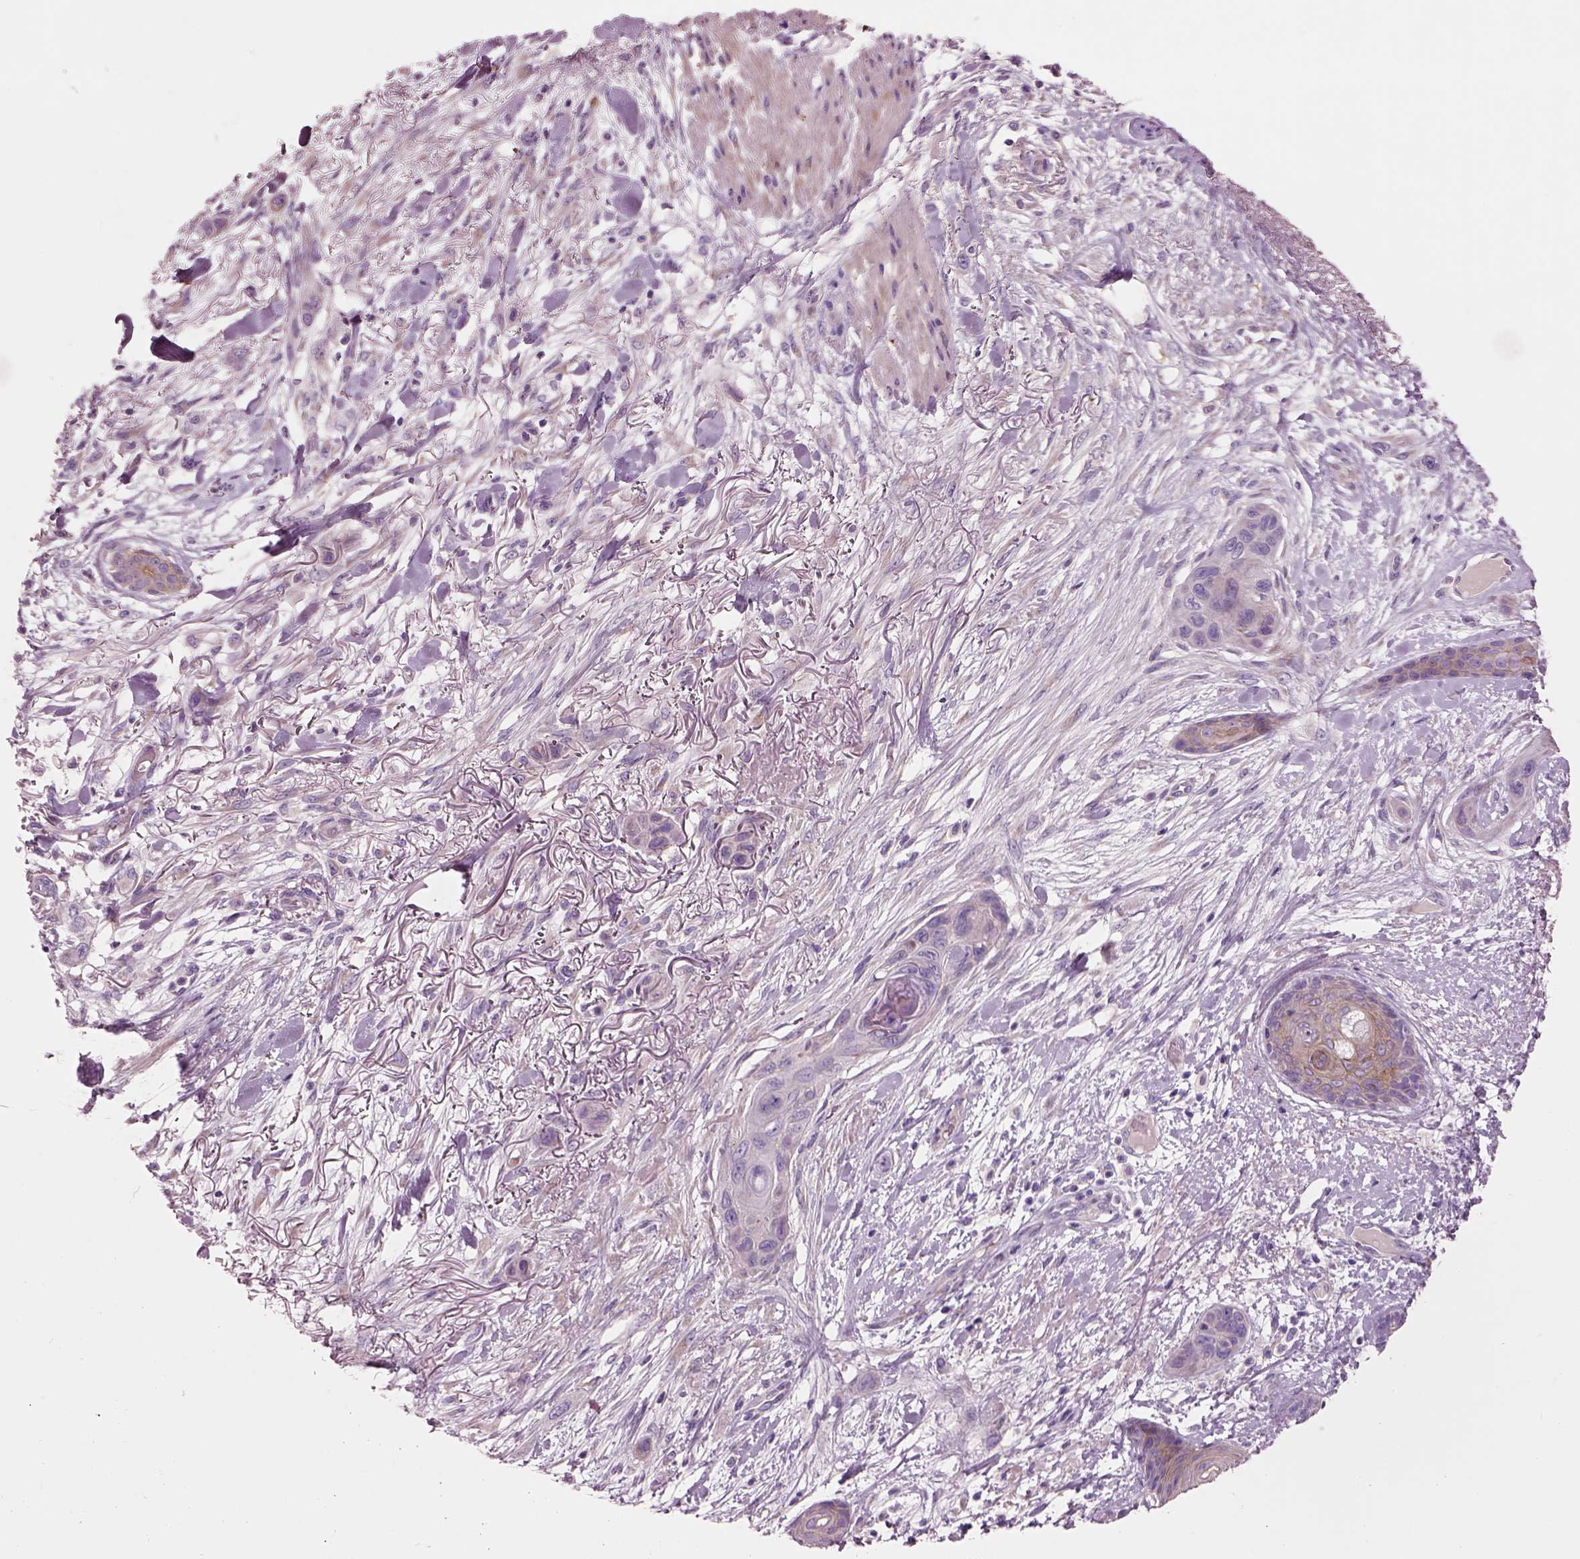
{"staining": {"intensity": "negative", "quantity": "none", "location": "none"}, "tissue": "skin cancer", "cell_type": "Tumor cells", "image_type": "cancer", "snomed": [{"axis": "morphology", "description": "Squamous cell carcinoma, NOS"}, {"axis": "topography", "description": "Skin"}], "caption": "This is an immunohistochemistry (IHC) photomicrograph of human skin cancer. There is no expression in tumor cells.", "gene": "PLPP7", "patient": {"sex": "male", "age": 79}}